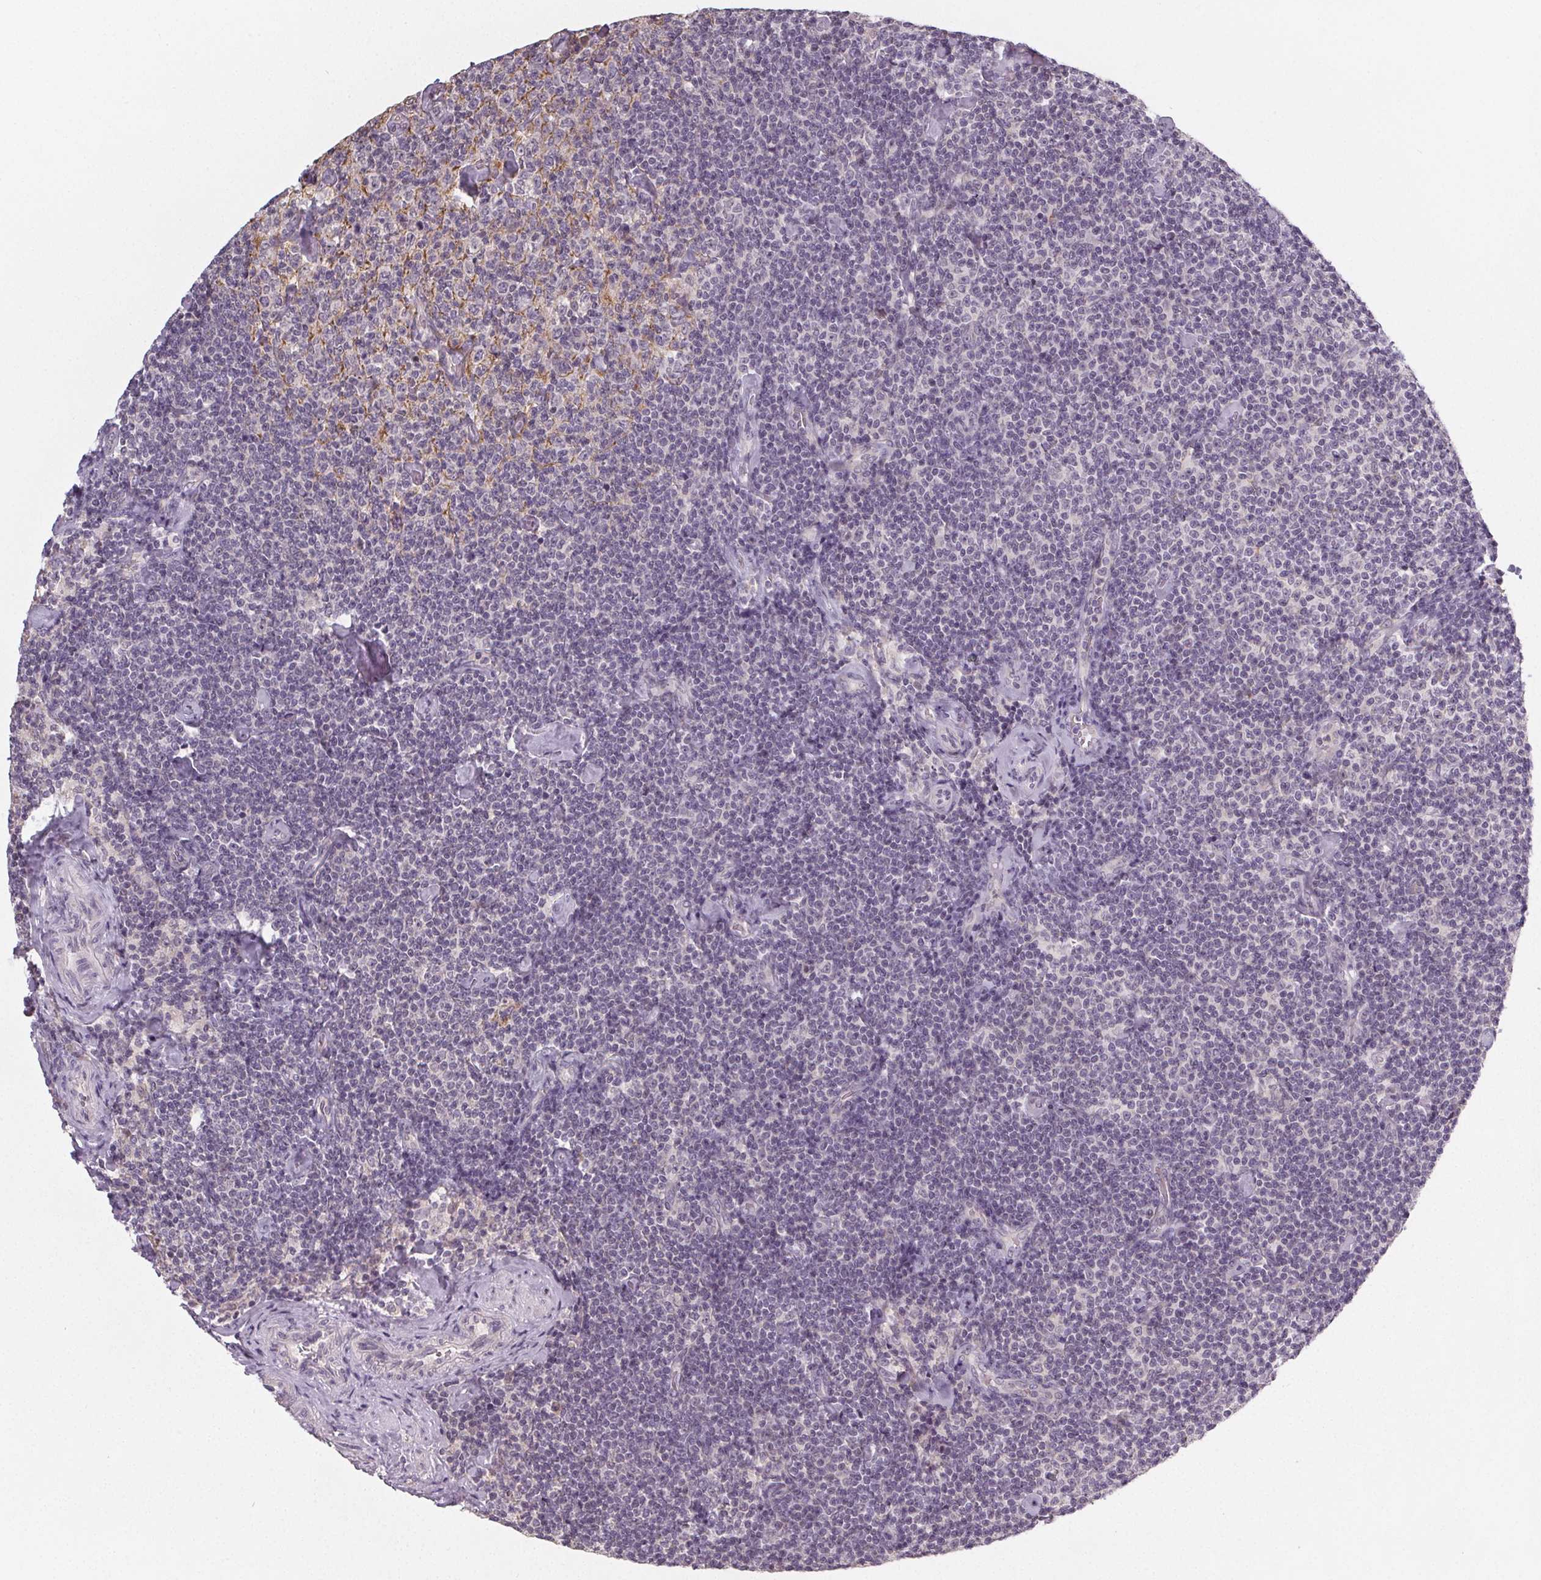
{"staining": {"intensity": "negative", "quantity": "none", "location": "none"}, "tissue": "lymphoma", "cell_type": "Tumor cells", "image_type": "cancer", "snomed": [{"axis": "morphology", "description": "Malignant lymphoma, non-Hodgkin's type, Low grade"}, {"axis": "topography", "description": "Lymph node"}], "caption": "An immunohistochemistry (IHC) histopathology image of malignant lymphoma, non-Hodgkin's type (low-grade) is shown. There is no staining in tumor cells of malignant lymphoma, non-Hodgkin's type (low-grade).", "gene": "SLC26A2", "patient": {"sex": "male", "age": 81}}